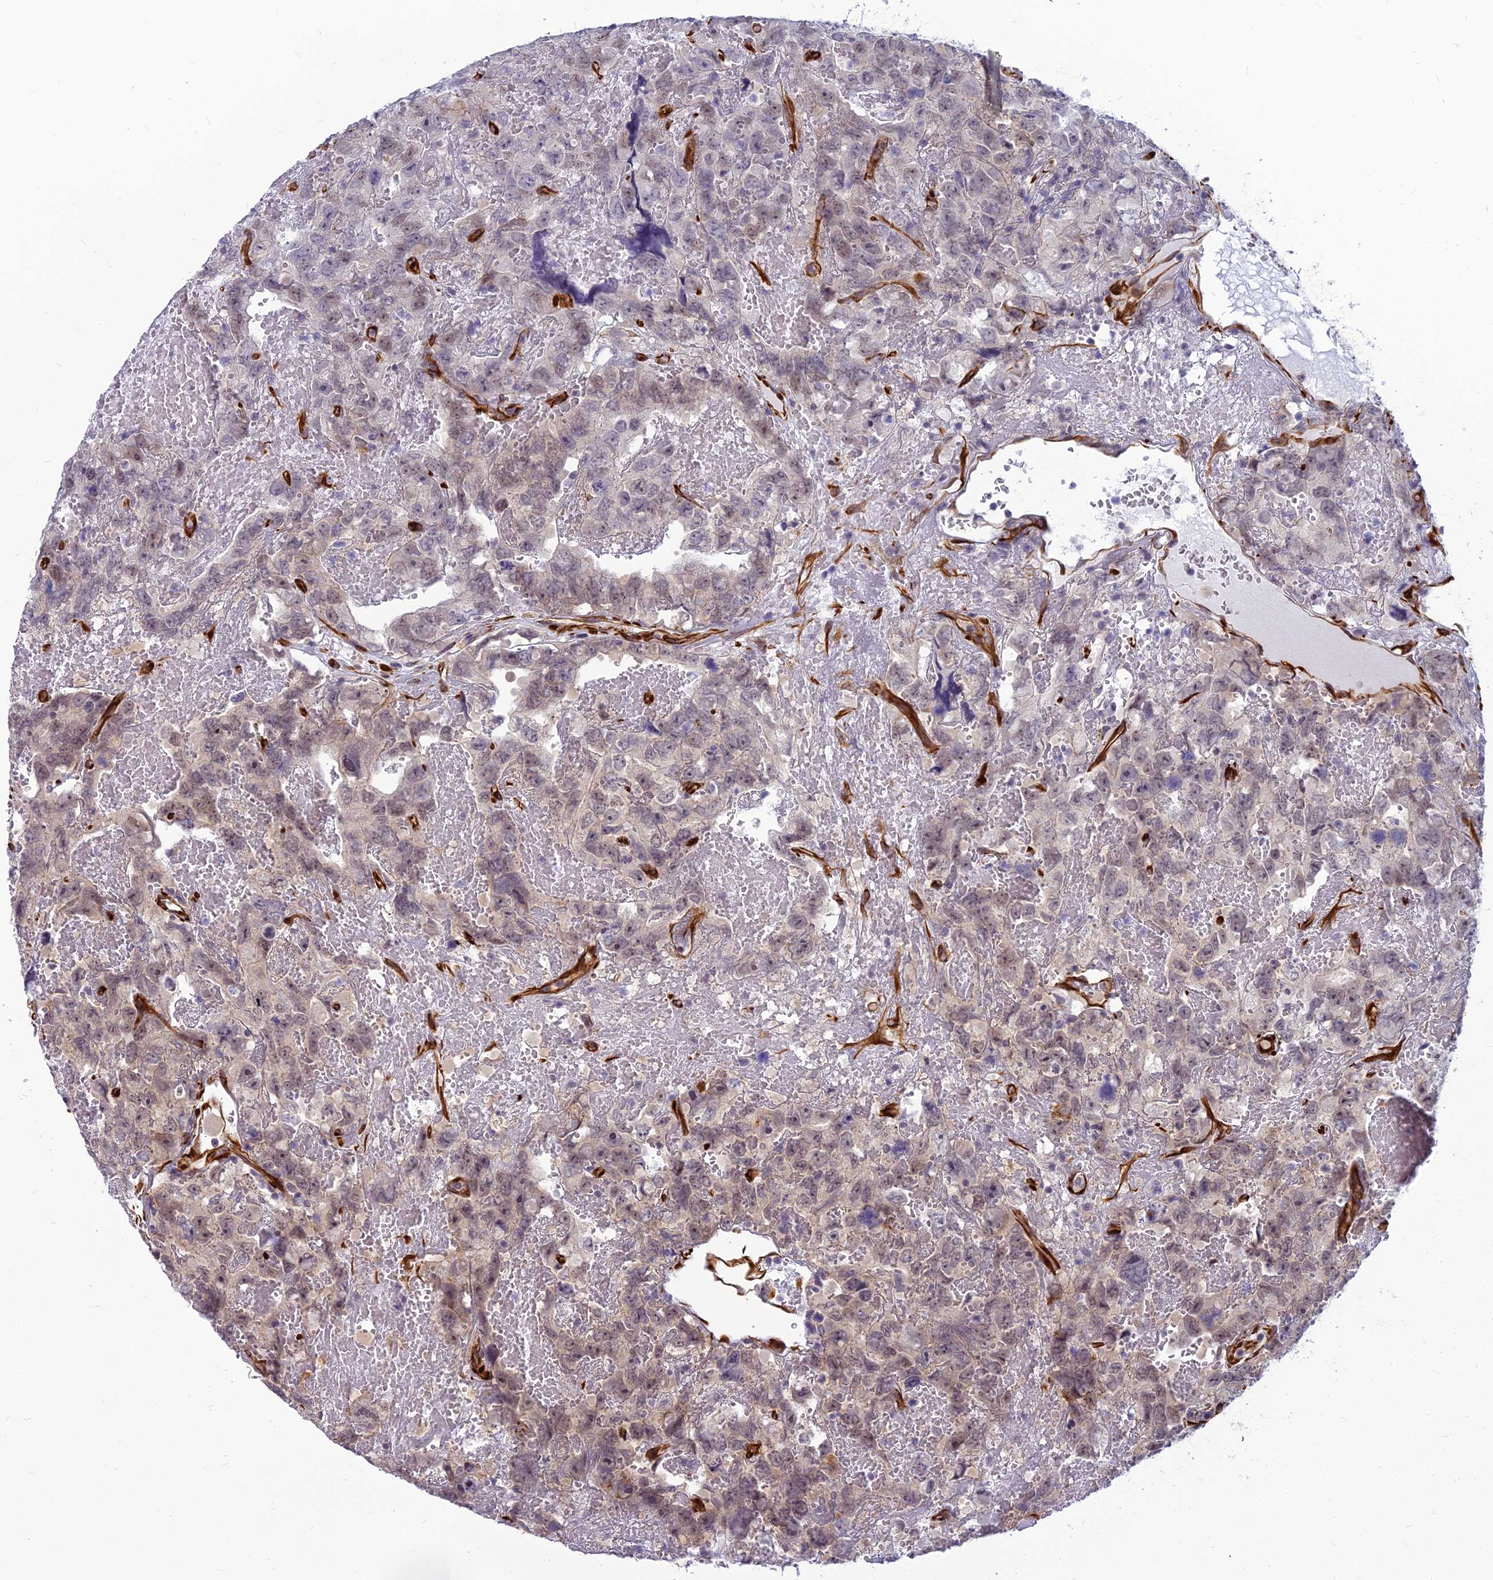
{"staining": {"intensity": "weak", "quantity": "25%-75%", "location": "nuclear"}, "tissue": "testis cancer", "cell_type": "Tumor cells", "image_type": "cancer", "snomed": [{"axis": "morphology", "description": "Carcinoma, Embryonal, NOS"}, {"axis": "topography", "description": "Testis"}], "caption": "There is low levels of weak nuclear expression in tumor cells of testis cancer, as demonstrated by immunohistochemical staining (brown color).", "gene": "RGL3", "patient": {"sex": "male", "age": 45}}